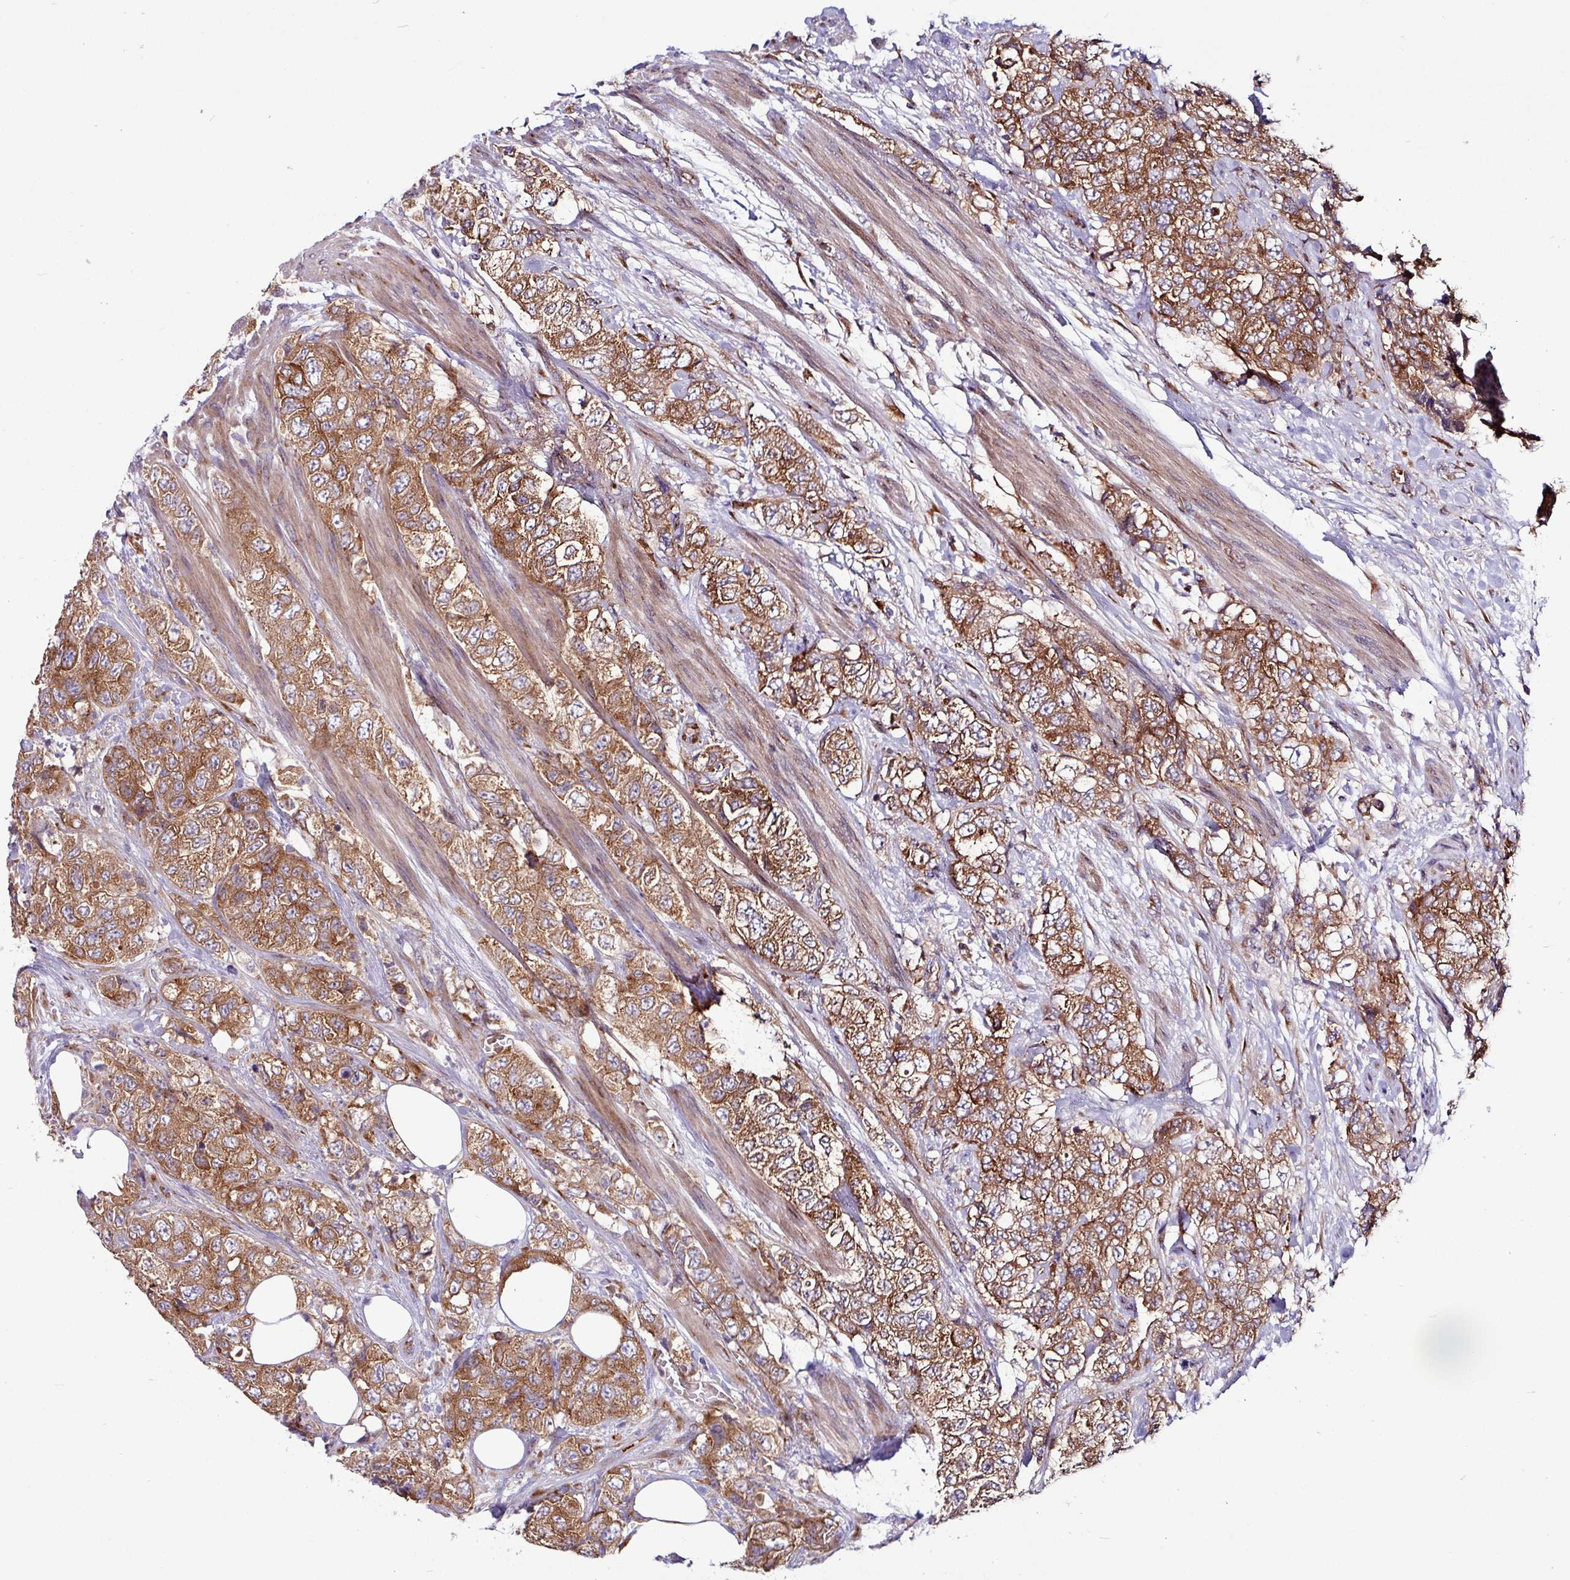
{"staining": {"intensity": "strong", "quantity": ">75%", "location": "cytoplasmic/membranous"}, "tissue": "urothelial cancer", "cell_type": "Tumor cells", "image_type": "cancer", "snomed": [{"axis": "morphology", "description": "Urothelial carcinoma, High grade"}, {"axis": "topography", "description": "Urinary bladder"}], "caption": "IHC of human high-grade urothelial carcinoma displays high levels of strong cytoplasmic/membranous positivity in about >75% of tumor cells.", "gene": "LSM12", "patient": {"sex": "female", "age": 78}}